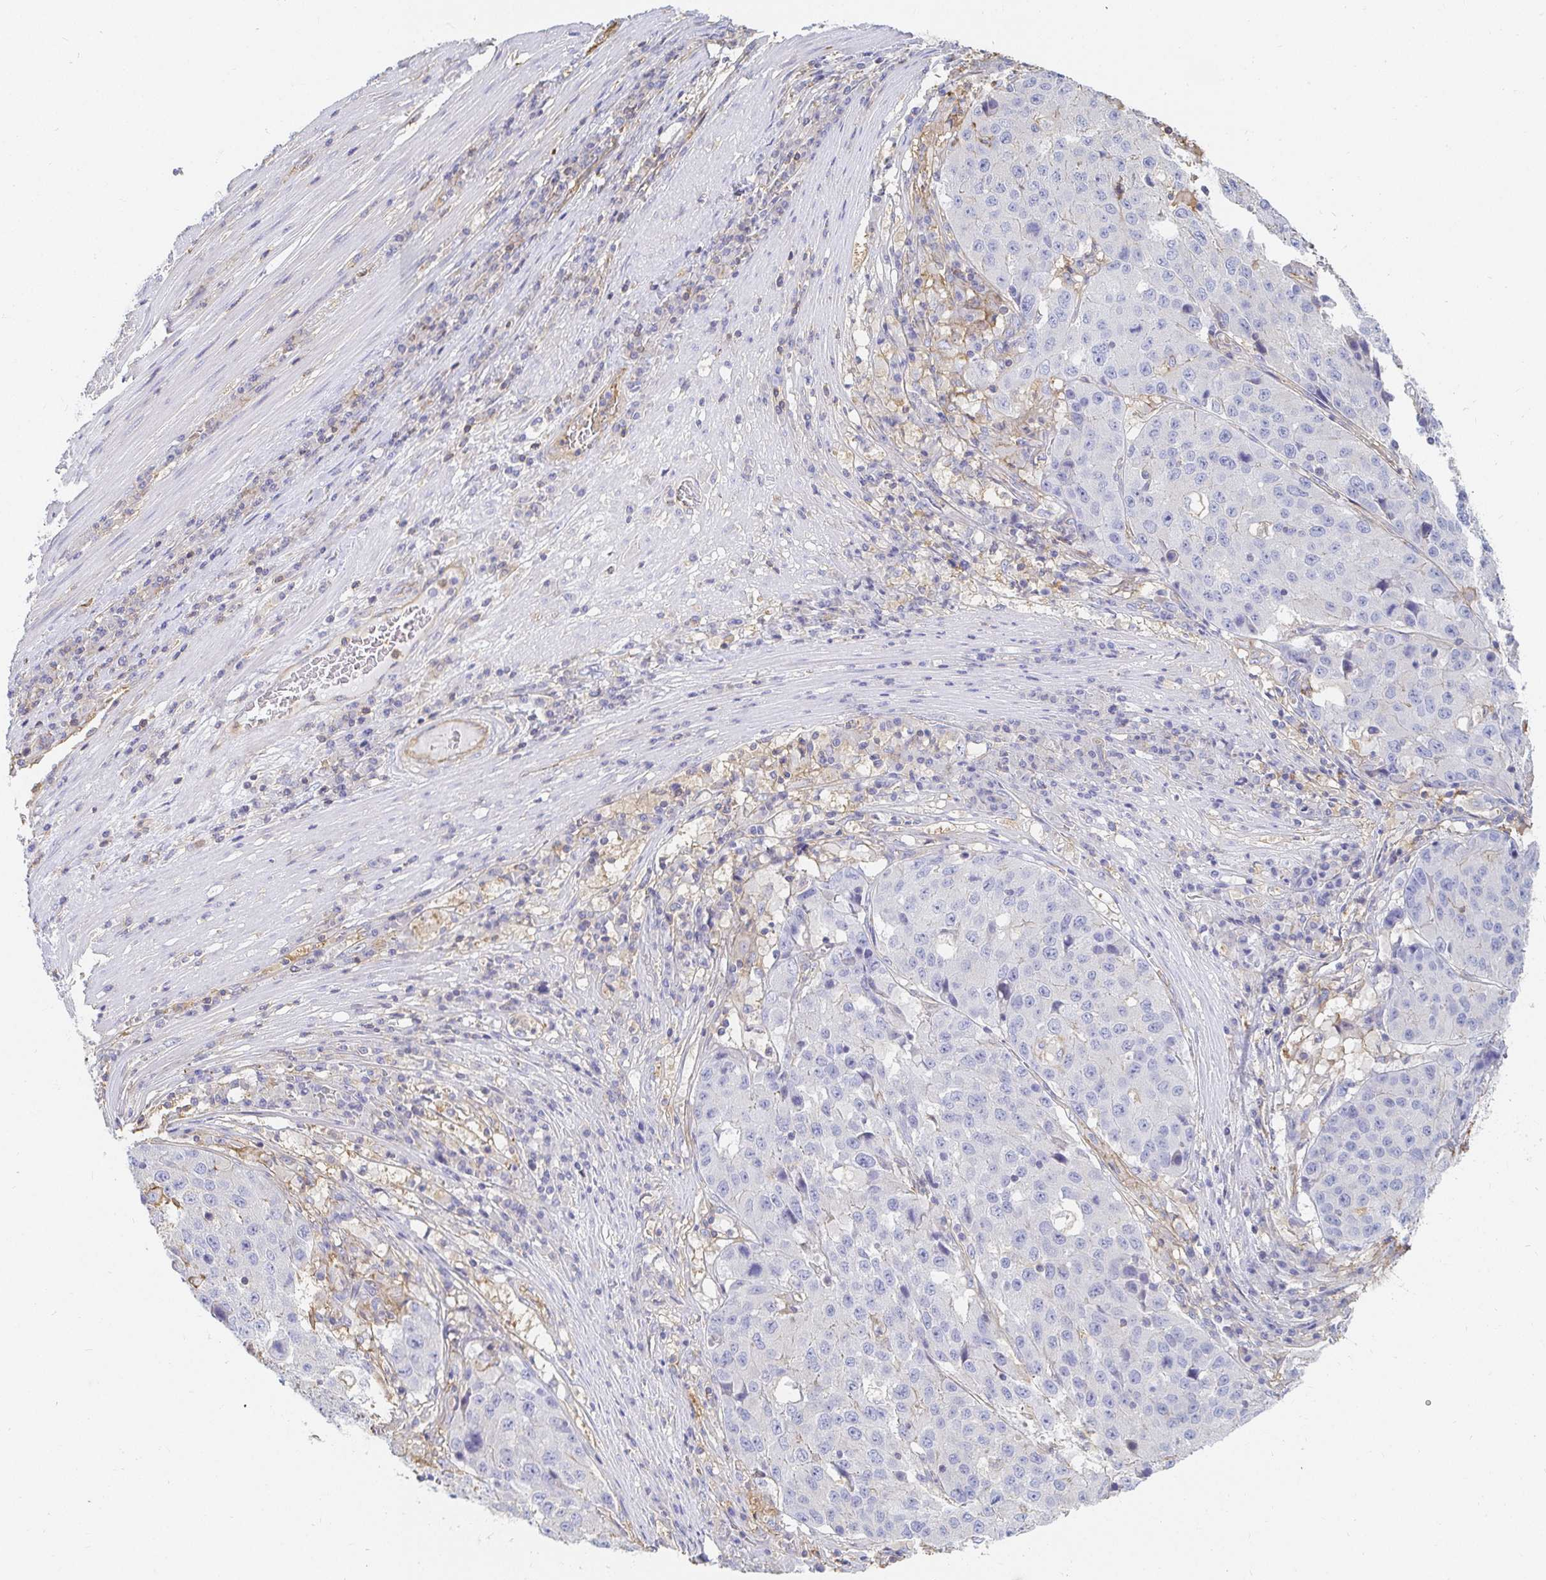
{"staining": {"intensity": "negative", "quantity": "none", "location": "none"}, "tissue": "stomach cancer", "cell_type": "Tumor cells", "image_type": "cancer", "snomed": [{"axis": "morphology", "description": "Adenocarcinoma, NOS"}, {"axis": "topography", "description": "Stomach"}], "caption": "Immunohistochemistry (IHC) image of stomach adenocarcinoma stained for a protein (brown), which displays no expression in tumor cells. (DAB (3,3'-diaminobenzidine) immunohistochemistry (IHC) with hematoxylin counter stain).", "gene": "TSPAN19", "patient": {"sex": "male", "age": 71}}